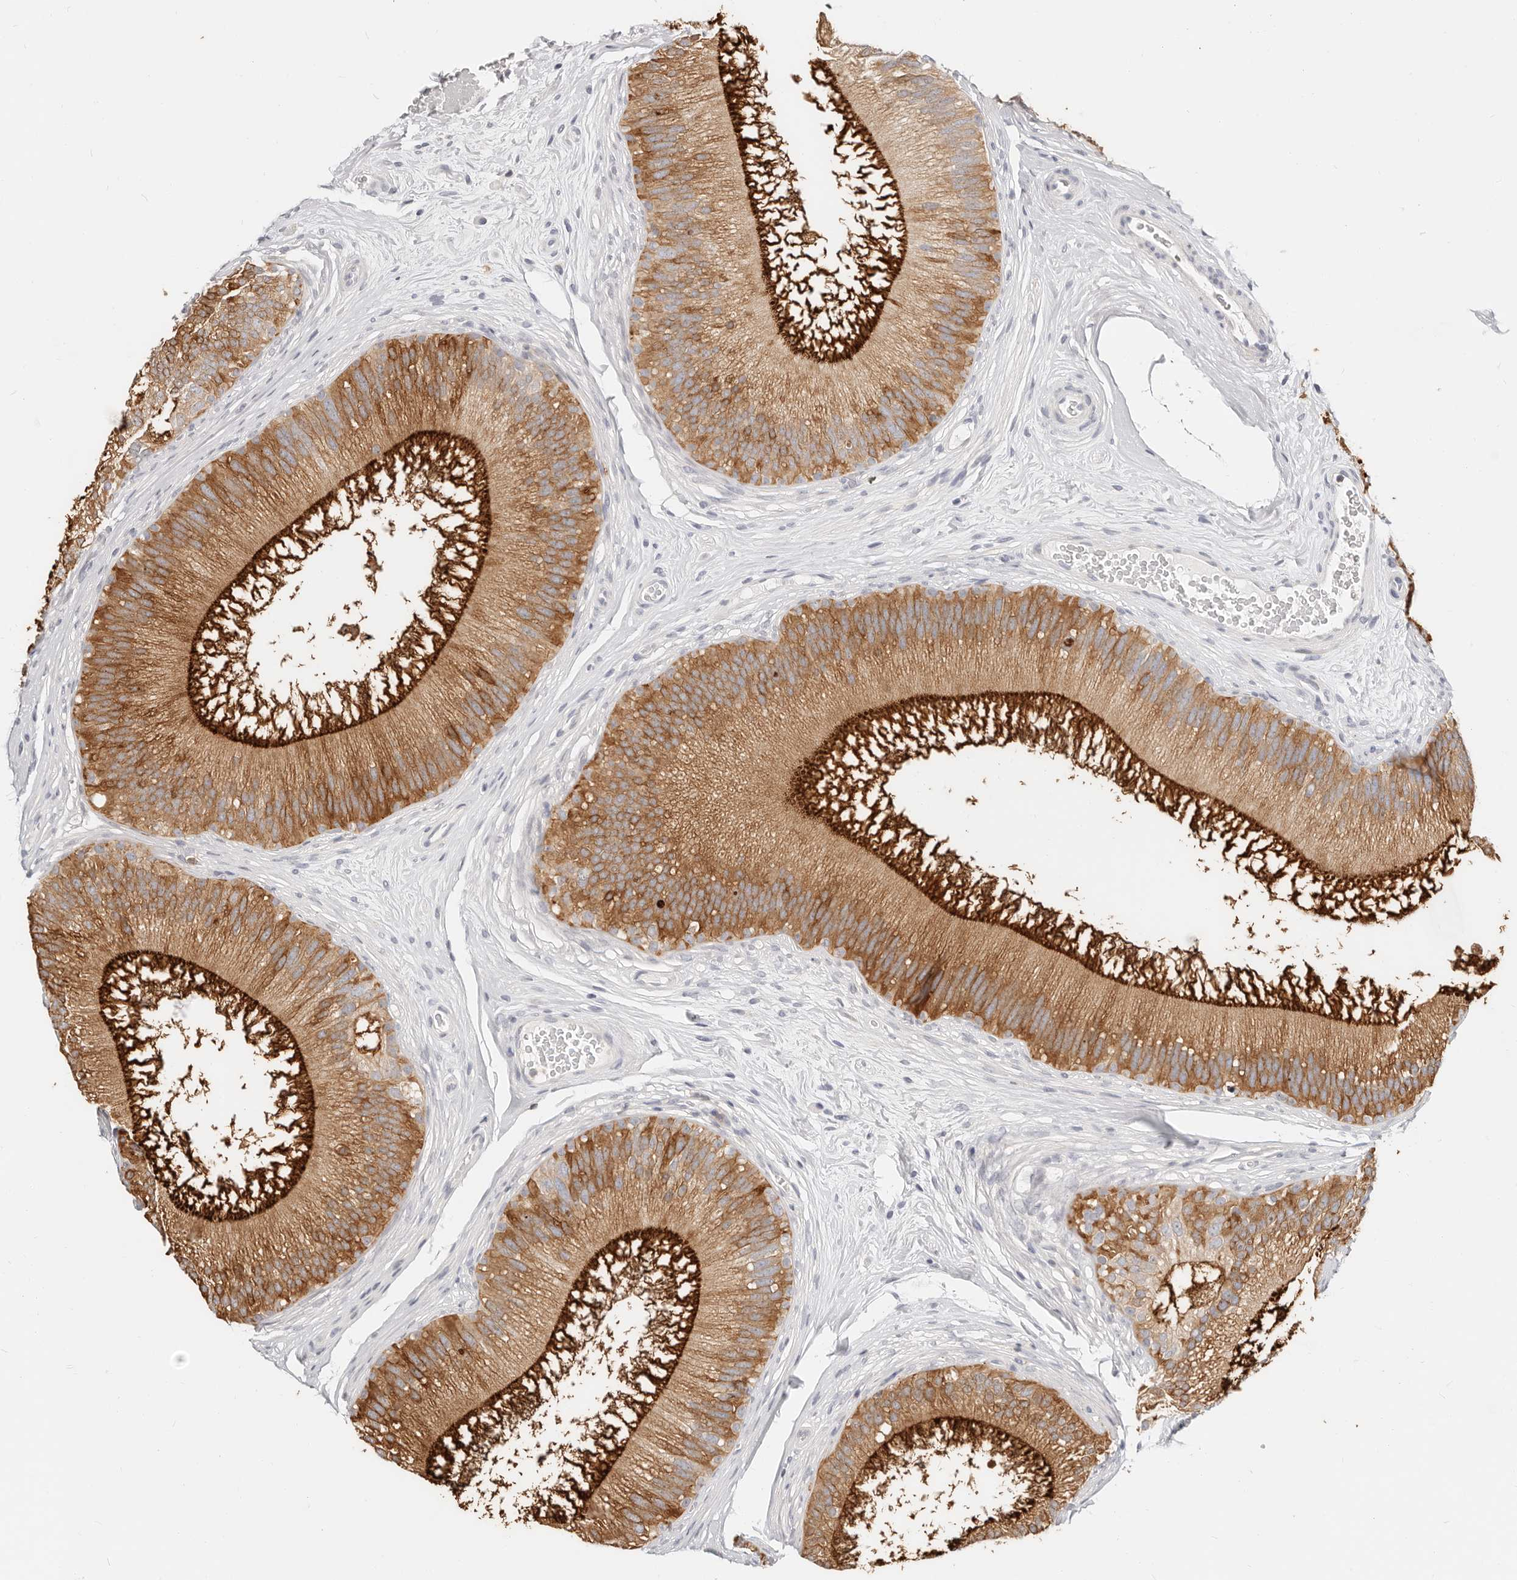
{"staining": {"intensity": "strong", "quantity": "25%-75%", "location": "cytoplasmic/membranous"}, "tissue": "epididymis", "cell_type": "Glandular cells", "image_type": "normal", "snomed": [{"axis": "morphology", "description": "Normal tissue, NOS"}, {"axis": "topography", "description": "Epididymis"}], "caption": "DAB (3,3'-diaminobenzidine) immunohistochemical staining of normal epididymis exhibits strong cytoplasmic/membranous protein positivity in about 25%-75% of glandular cells. (Brightfield microscopy of DAB IHC at high magnification).", "gene": "TMEM63B", "patient": {"sex": "male", "age": 45}}